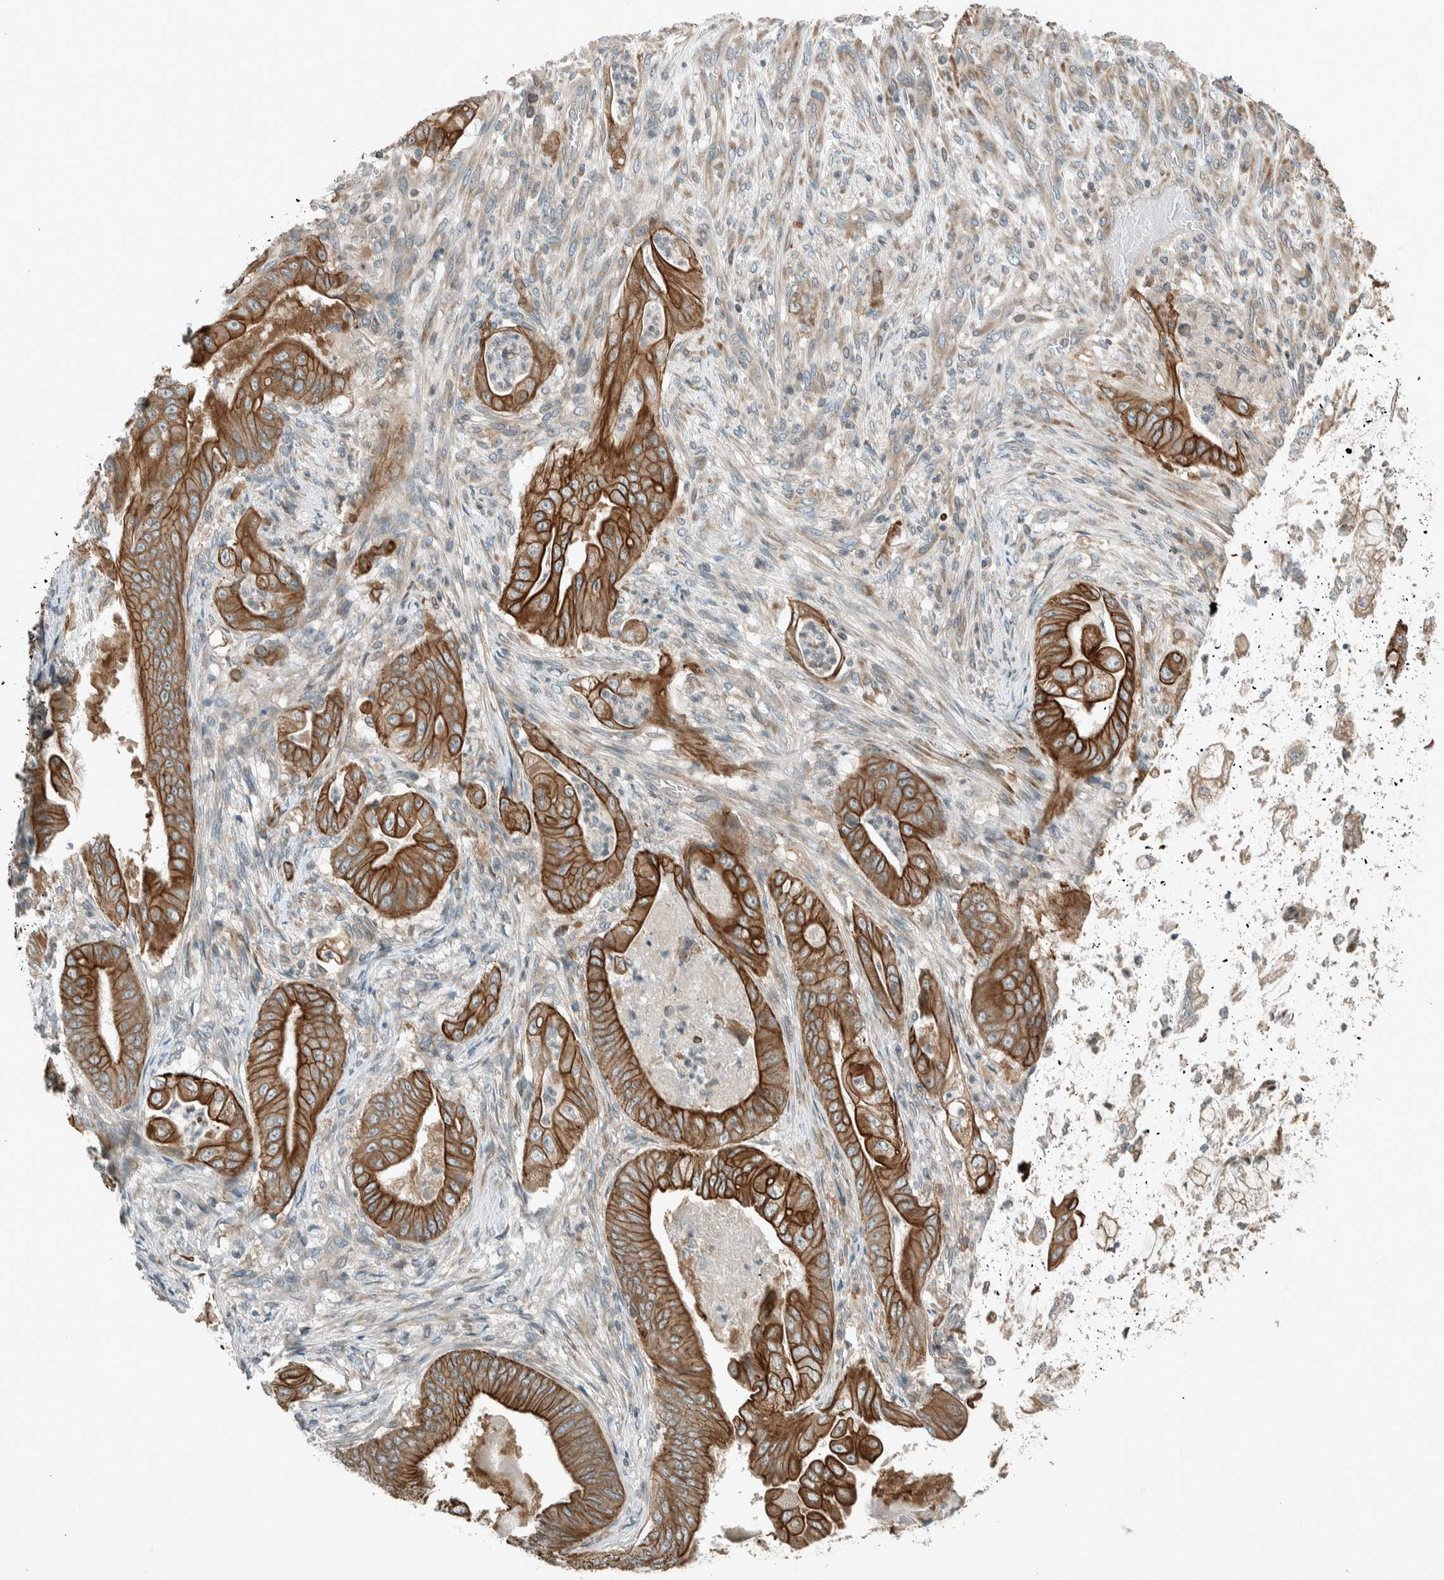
{"staining": {"intensity": "moderate", "quantity": "25%-75%", "location": "cytoplasmic/membranous"}, "tissue": "stomach cancer", "cell_type": "Tumor cells", "image_type": "cancer", "snomed": [{"axis": "morphology", "description": "Normal tissue, NOS"}, {"axis": "morphology", "description": "Adenocarcinoma, NOS"}, {"axis": "topography", "description": "Stomach"}], "caption": "Tumor cells show medium levels of moderate cytoplasmic/membranous expression in about 25%-75% of cells in stomach cancer.", "gene": "SEL1L", "patient": {"sex": "male", "age": 62}}